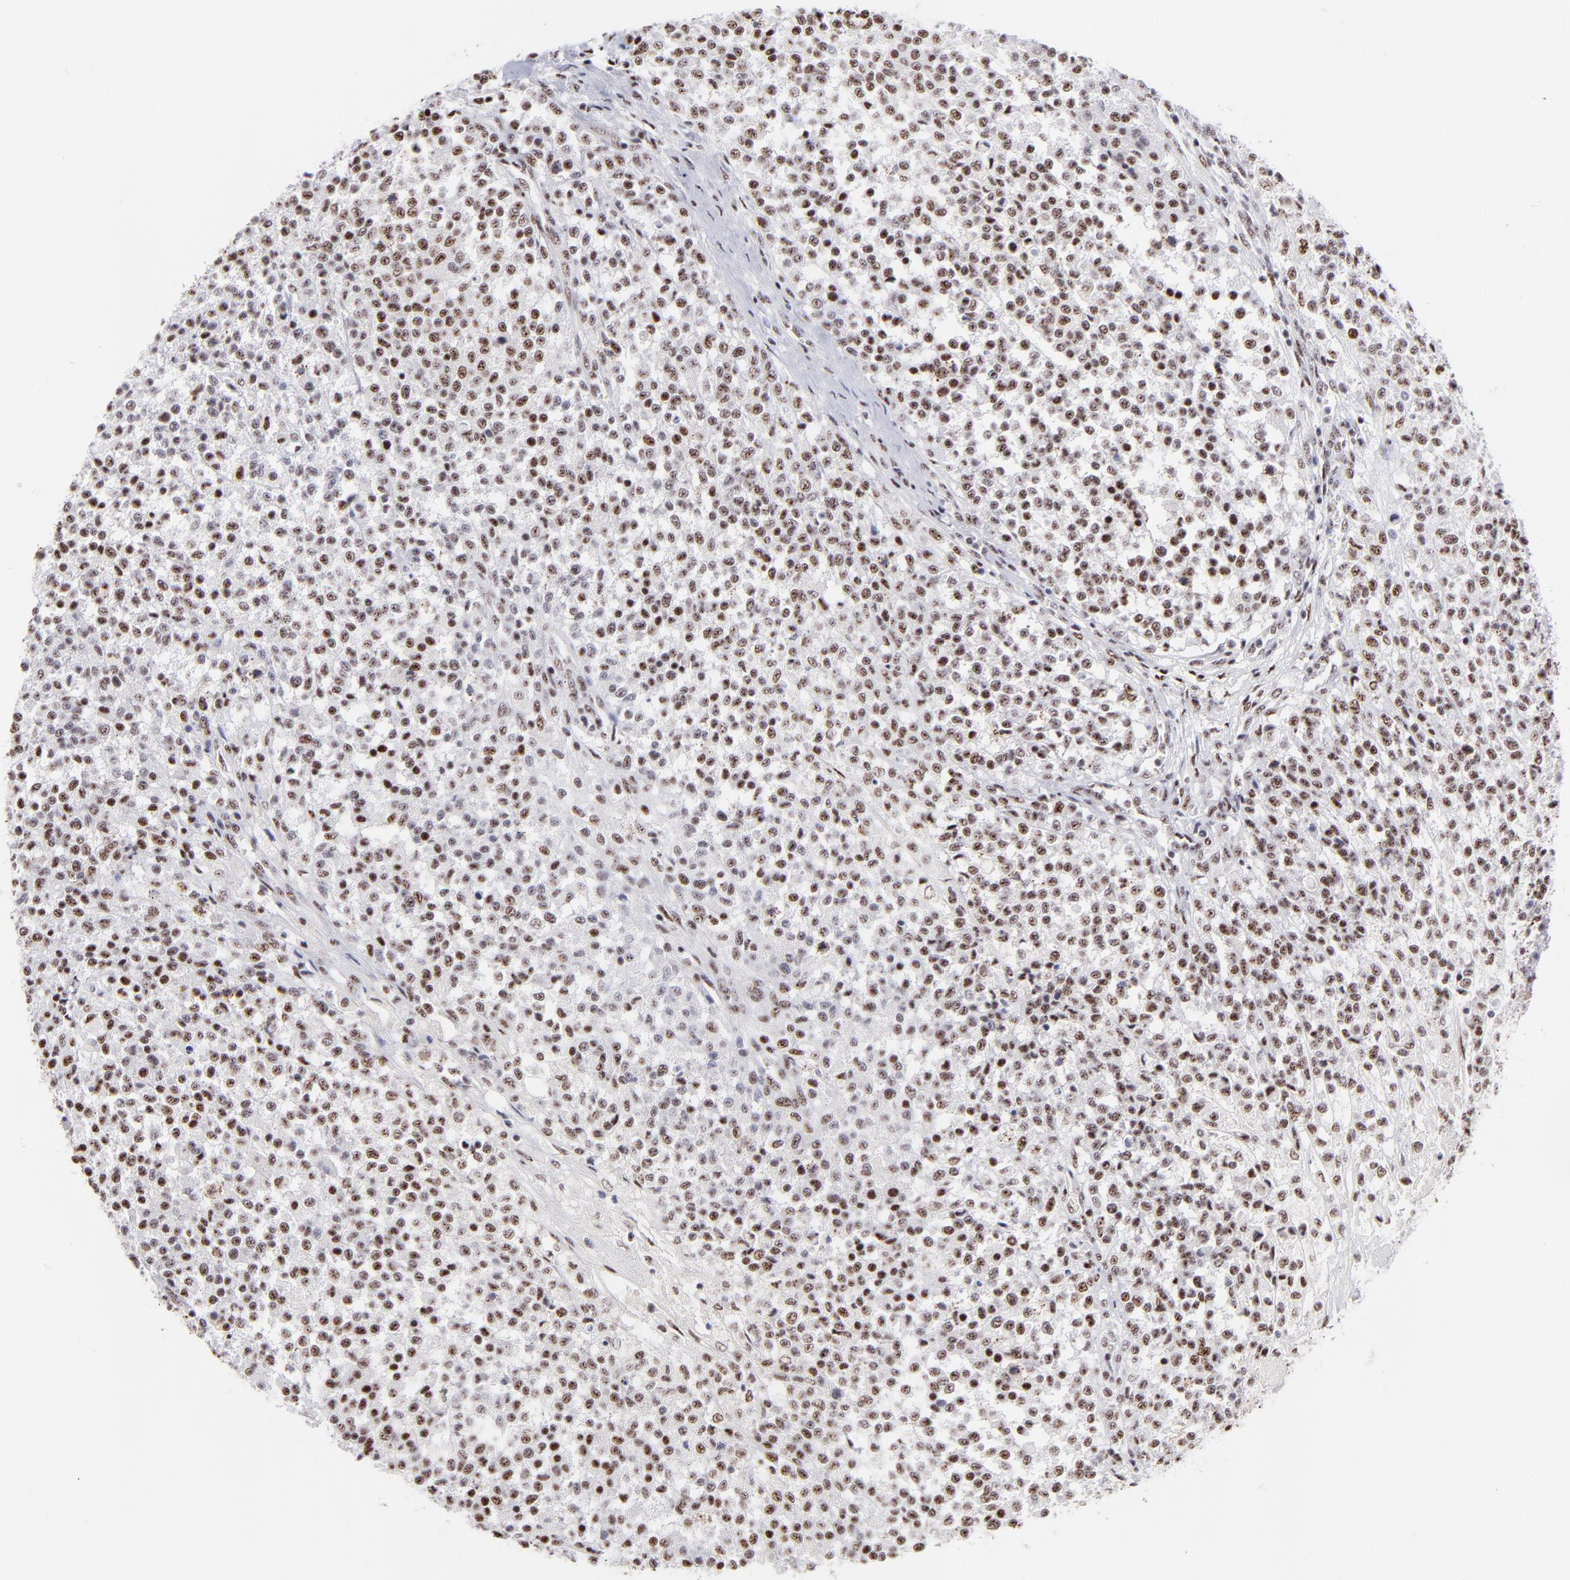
{"staining": {"intensity": "moderate", "quantity": ">75%", "location": "nuclear"}, "tissue": "testis cancer", "cell_type": "Tumor cells", "image_type": "cancer", "snomed": [{"axis": "morphology", "description": "Seminoma, NOS"}, {"axis": "topography", "description": "Testis"}], "caption": "The micrograph exhibits a brown stain indicating the presence of a protein in the nuclear of tumor cells in testis cancer.", "gene": "CDC25C", "patient": {"sex": "male", "age": 59}}